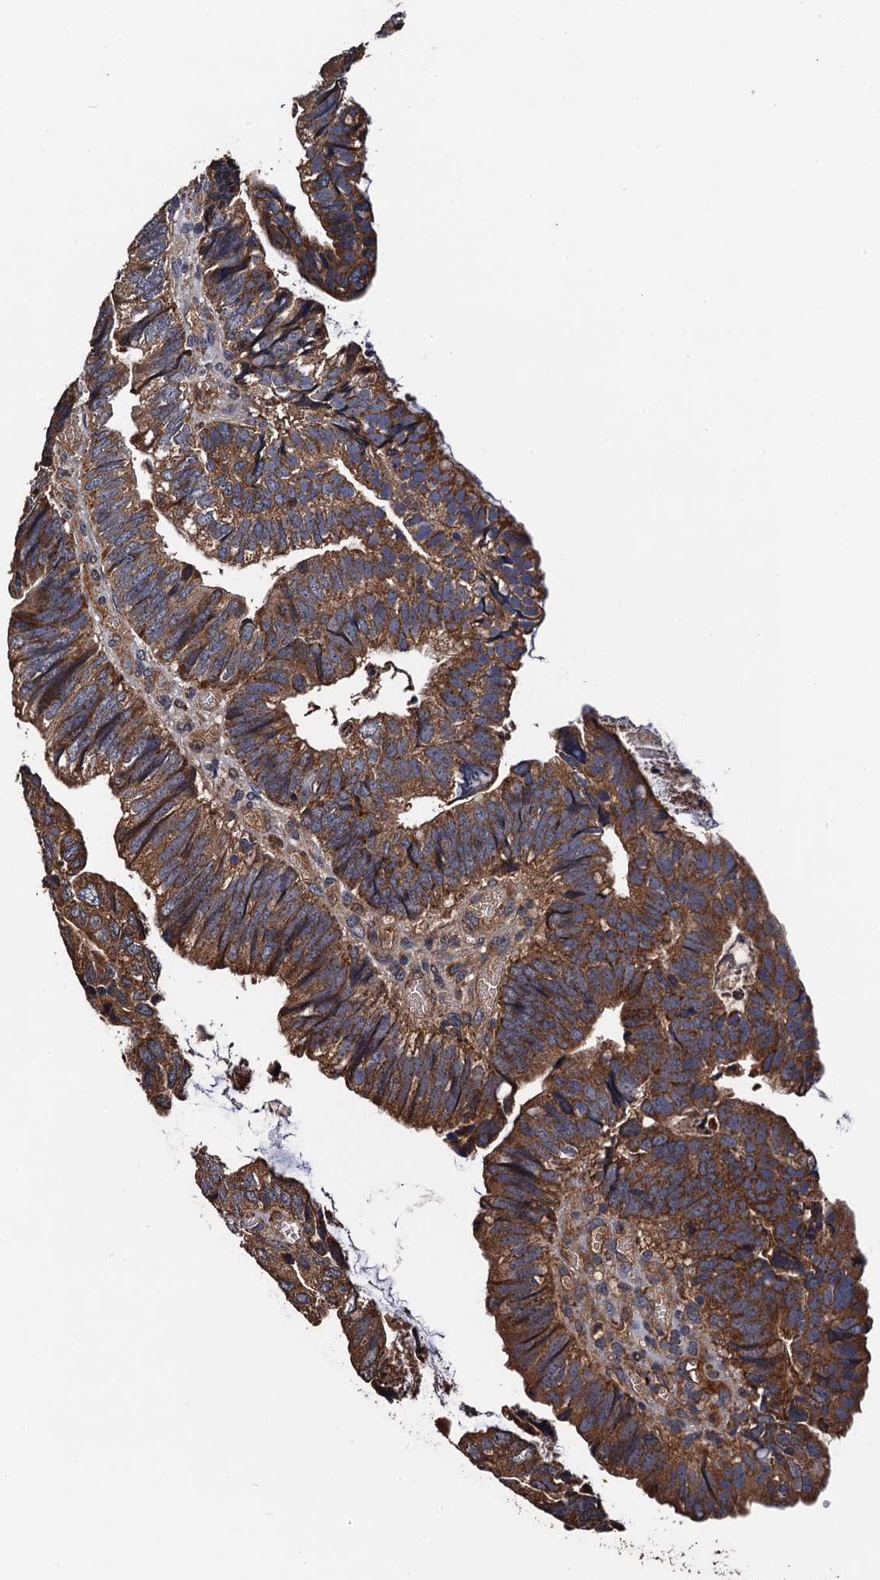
{"staining": {"intensity": "moderate", "quantity": ">75%", "location": "cytoplasmic/membranous"}, "tissue": "colorectal cancer", "cell_type": "Tumor cells", "image_type": "cancer", "snomed": [{"axis": "morphology", "description": "Adenocarcinoma, NOS"}, {"axis": "topography", "description": "Colon"}], "caption": "IHC staining of colorectal adenocarcinoma, which shows medium levels of moderate cytoplasmic/membranous positivity in about >75% of tumor cells indicating moderate cytoplasmic/membranous protein staining. The staining was performed using DAB (3,3'-diaminobenzidine) (brown) for protein detection and nuclei were counterstained in hematoxylin (blue).", "gene": "RGS11", "patient": {"sex": "female", "age": 67}}